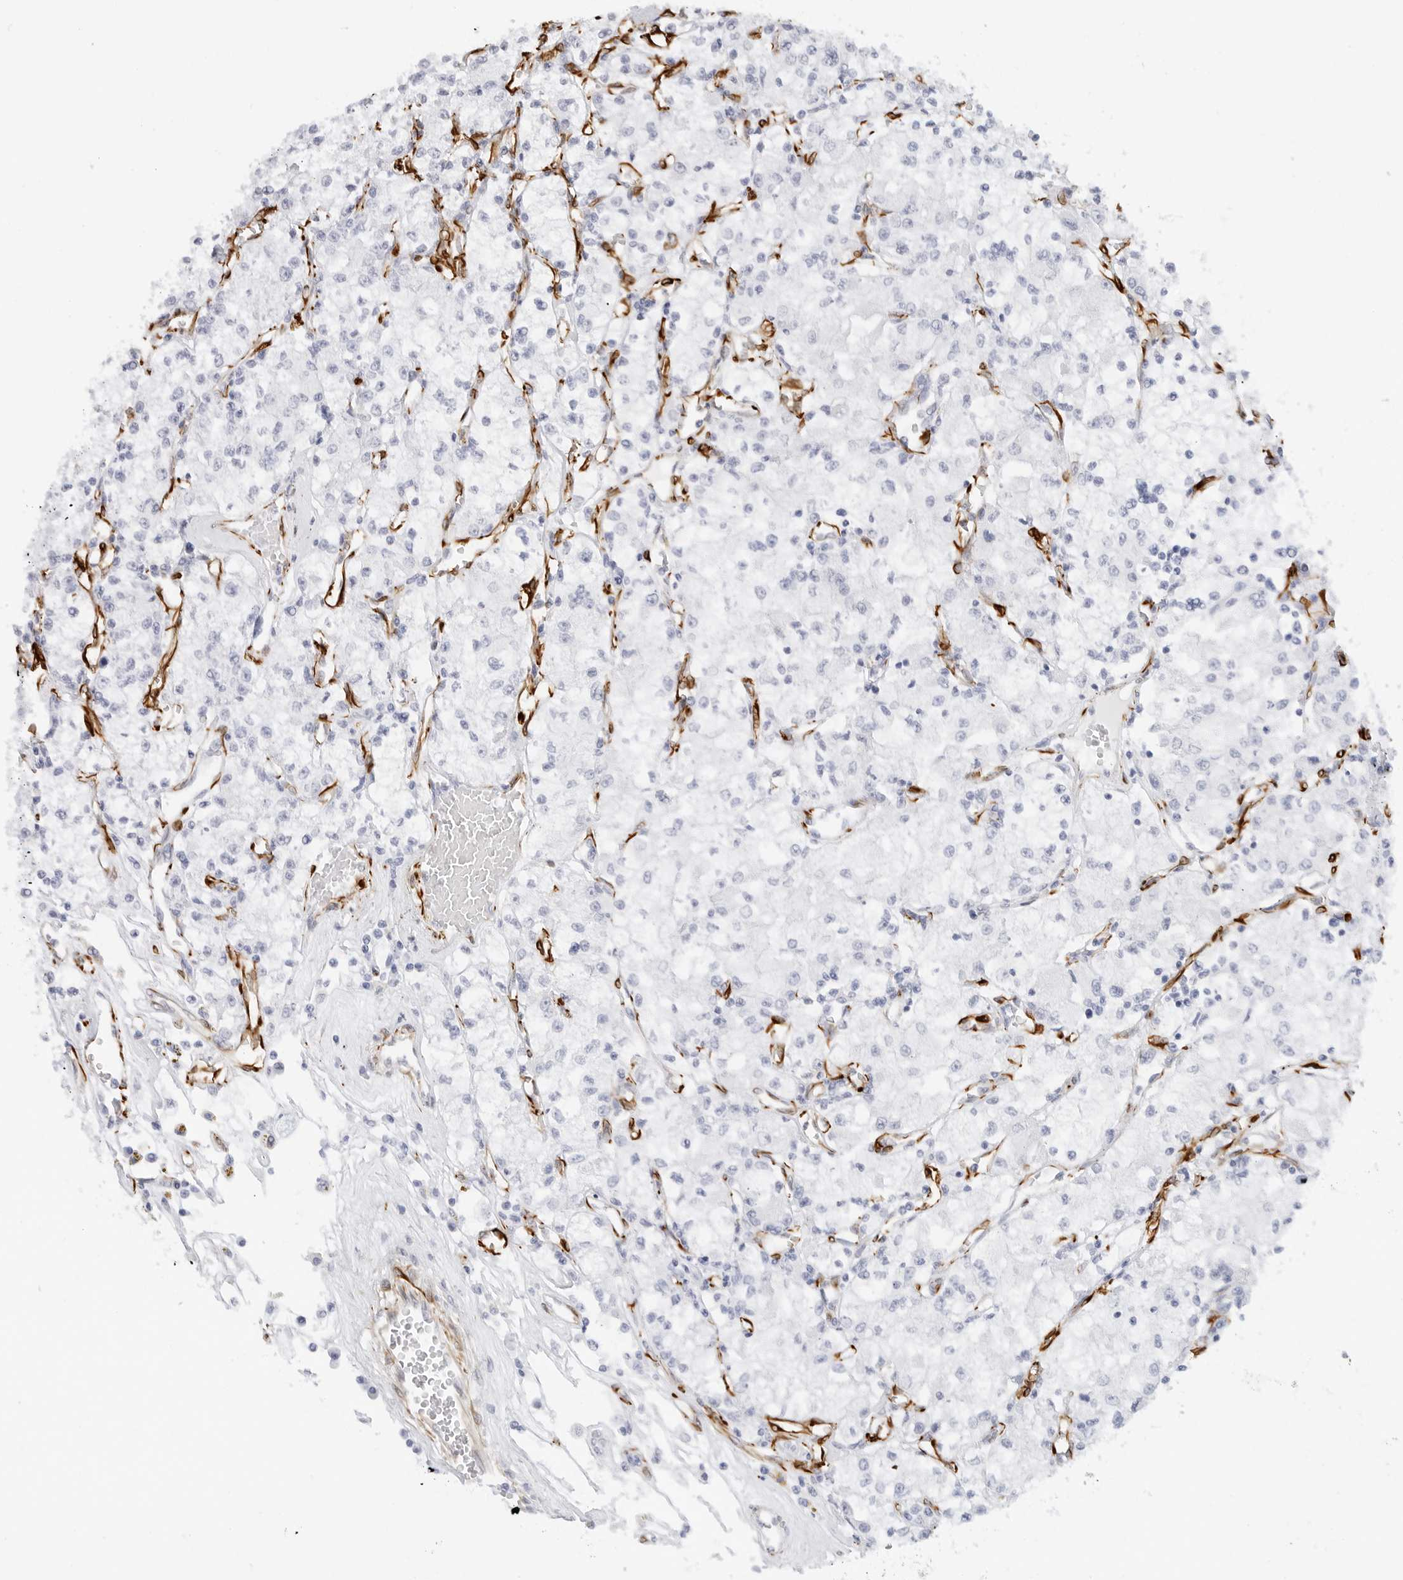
{"staining": {"intensity": "negative", "quantity": "none", "location": "none"}, "tissue": "renal cancer", "cell_type": "Tumor cells", "image_type": "cancer", "snomed": [{"axis": "morphology", "description": "Adenocarcinoma, NOS"}, {"axis": "topography", "description": "Kidney"}], "caption": "Immunohistochemistry of human renal cancer displays no staining in tumor cells.", "gene": "NES", "patient": {"sex": "female", "age": 59}}